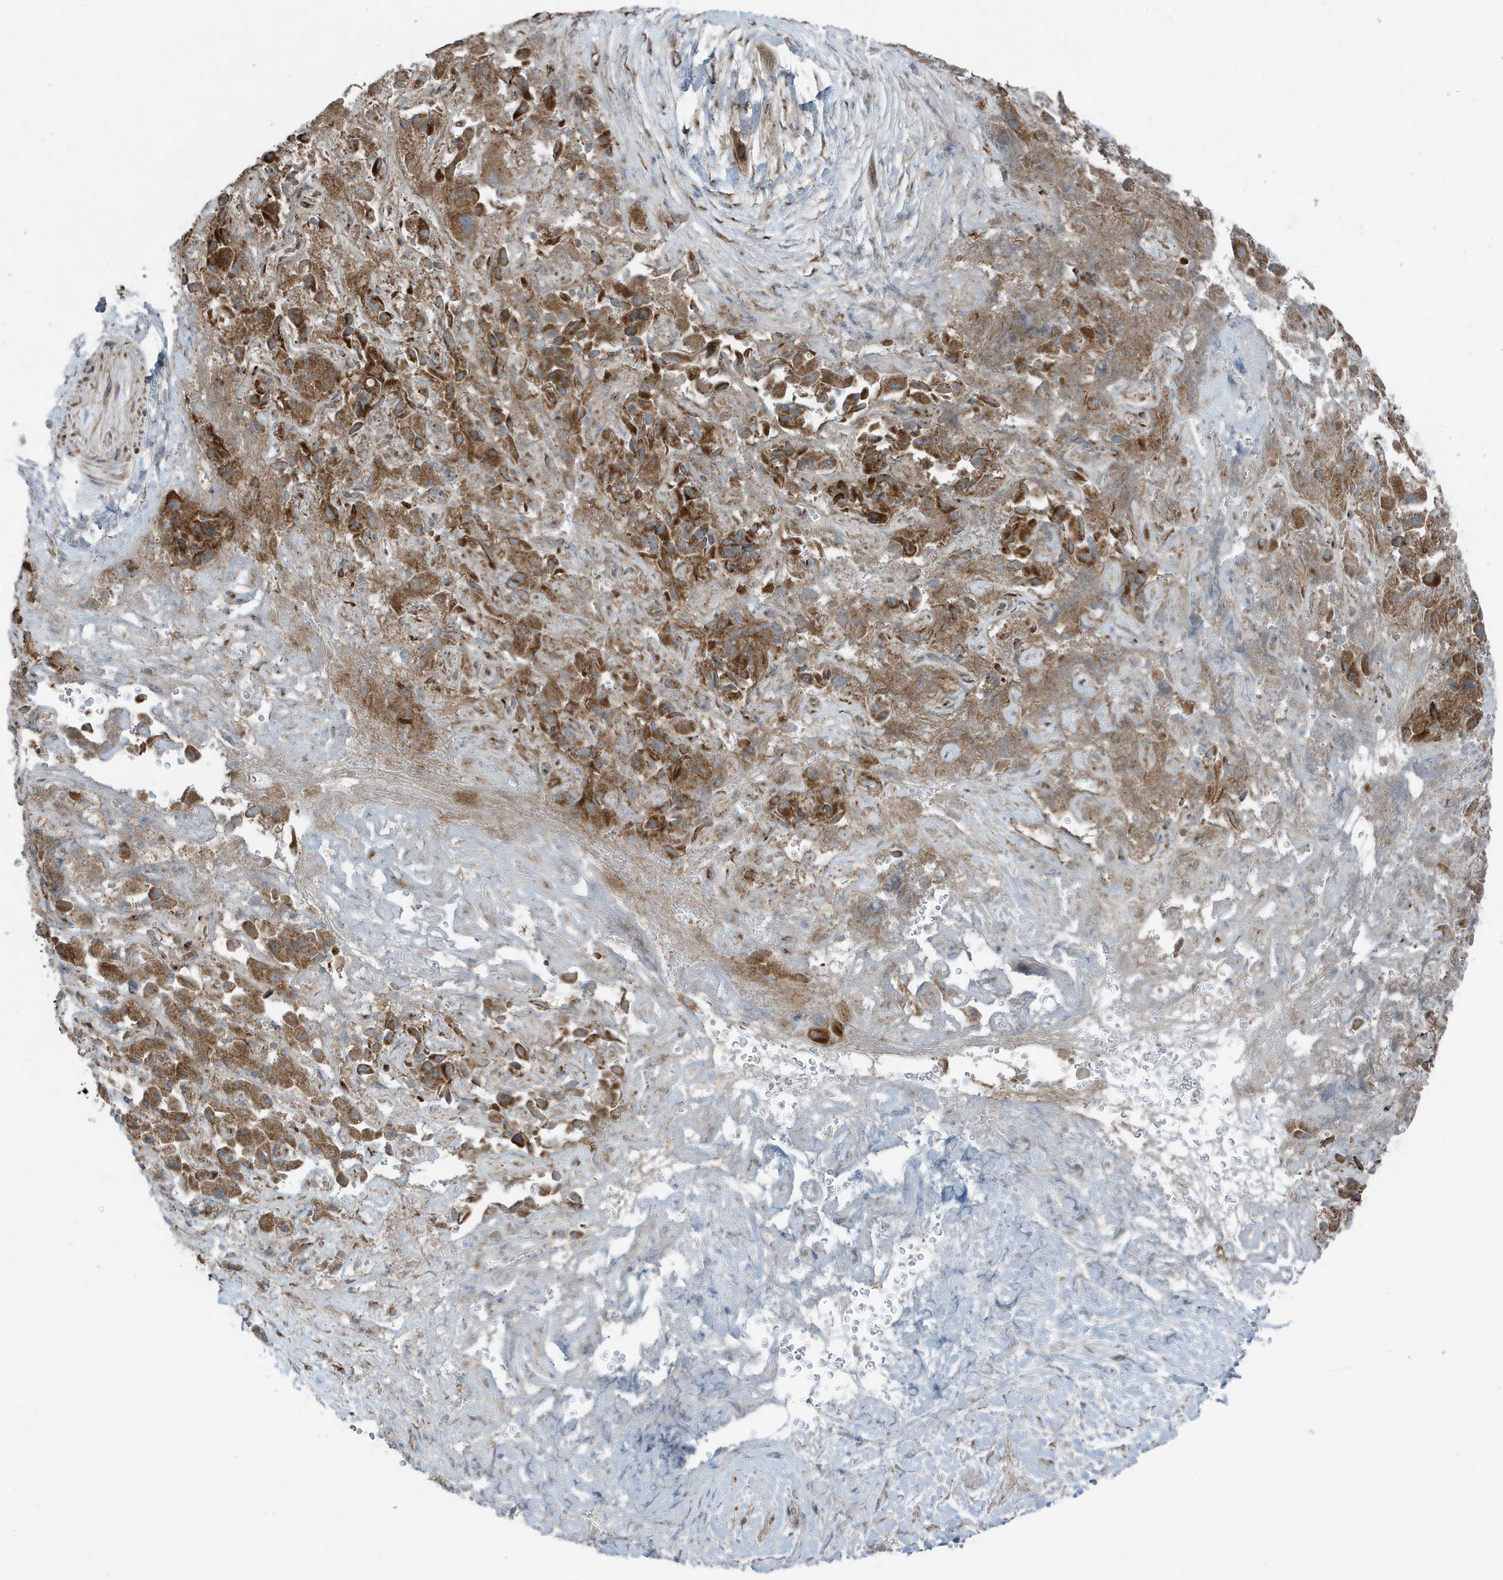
{"staining": {"intensity": "moderate", "quantity": ">75%", "location": "cytoplasmic/membranous"}, "tissue": "liver cancer", "cell_type": "Tumor cells", "image_type": "cancer", "snomed": [{"axis": "morphology", "description": "Cholangiocarcinoma"}, {"axis": "topography", "description": "Liver"}], "caption": "The immunohistochemical stain shows moderate cytoplasmic/membranous positivity in tumor cells of cholangiocarcinoma (liver) tissue.", "gene": "GOLGA4", "patient": {"sex": "female", "age": 52}}